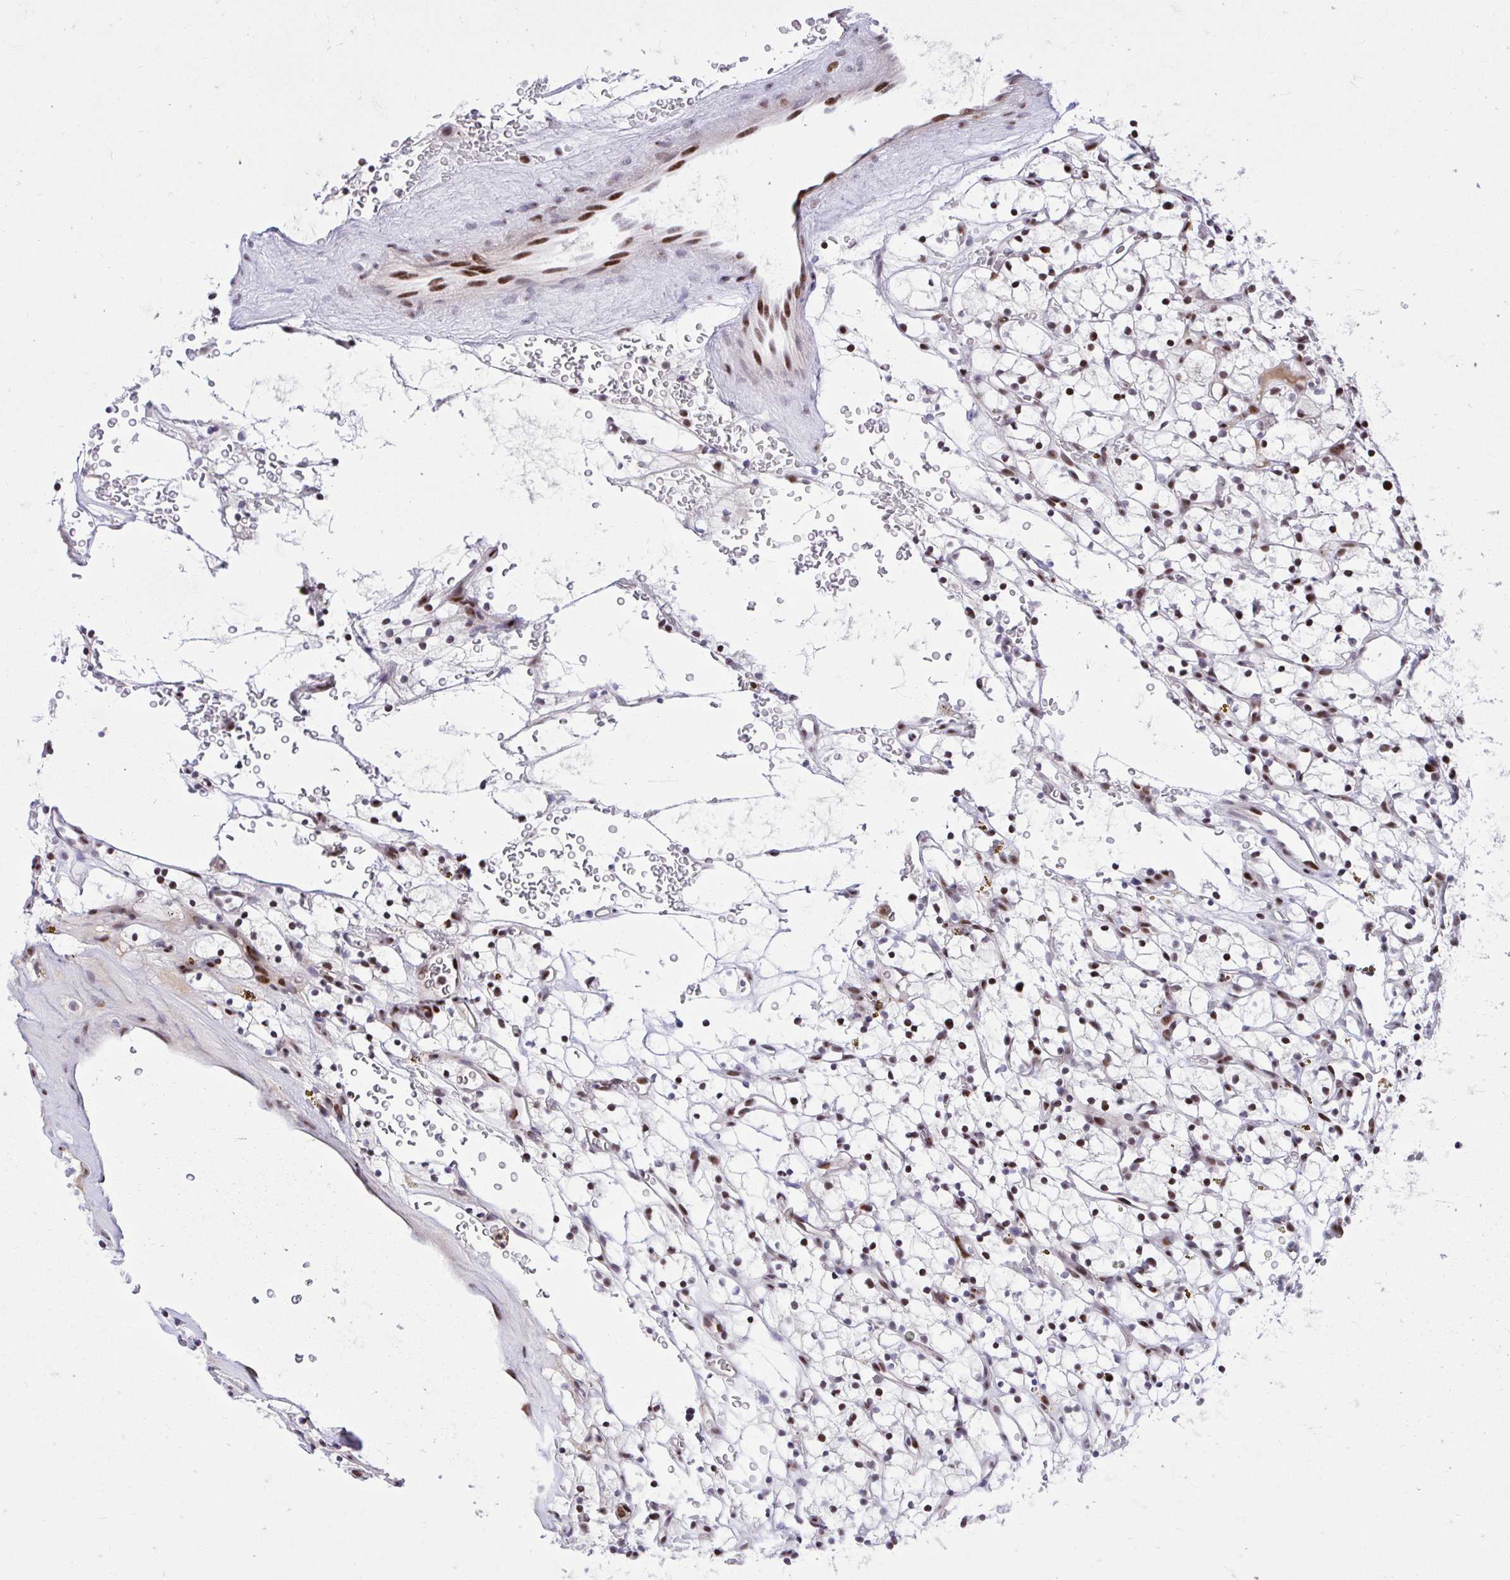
{"staining": {"intensity": "moderate", "quantity": "25%-75%", "location": "nuclear"}, "tissue": "renal cancer", "cell_type": "Tumor cells", "image_type": "cancer", "snomed": [{"axis": "morphology", "description": "Adenocarcinoma, NOS"}, {"axis": "topography", "description": "Kidney"}], "caption": "Approximately 25%-75% of tumor cells in human renal cancer show moderate nuclear protein positivity as visualized by brown immunohistochemical staining.", "gene": "C14orf39", "patient": {"sex": "female", "age": 64}}